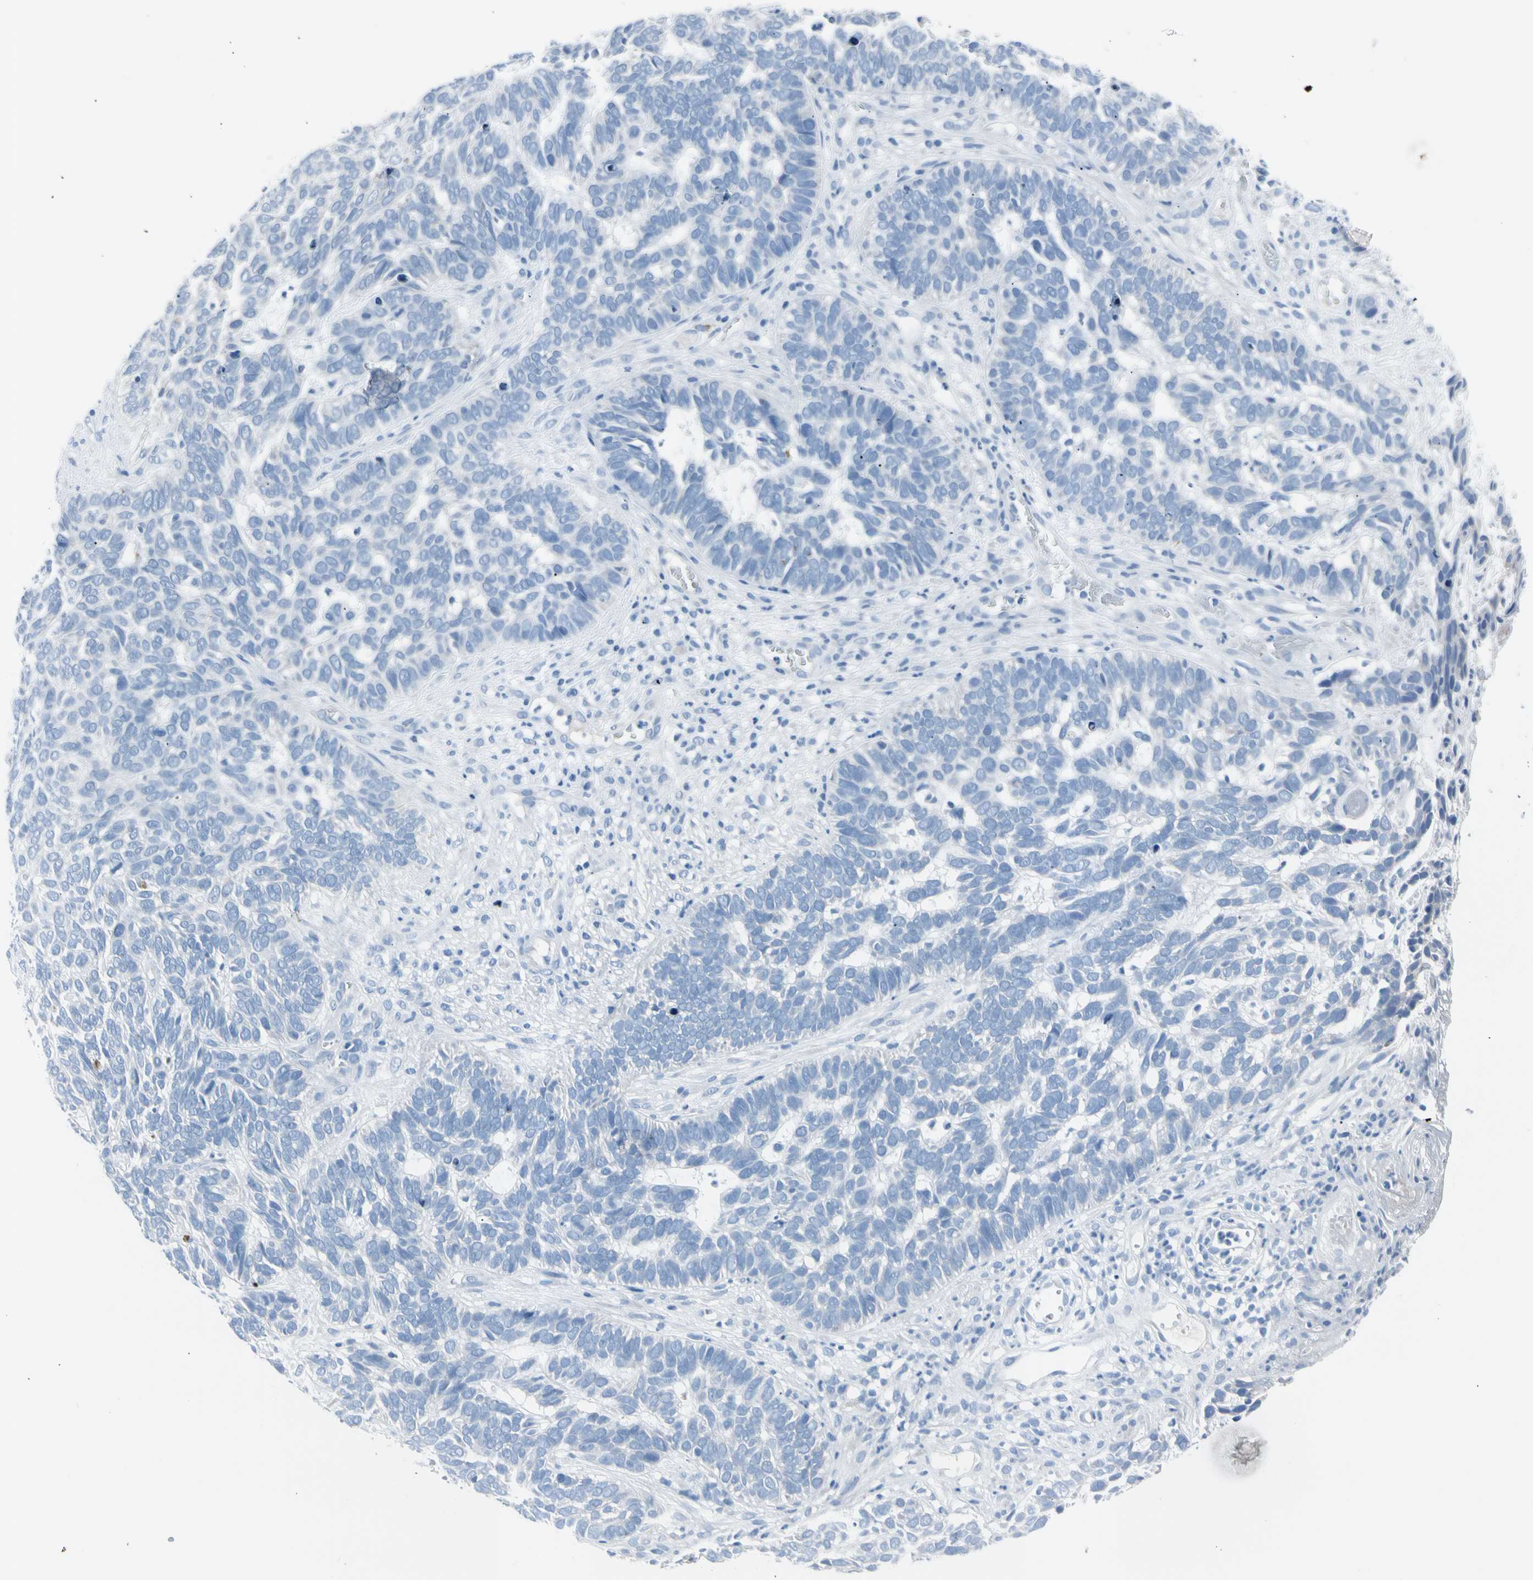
{"staining": {"intensity": "negative", "quantity": "none", "location": "none"}, "tissue": "skin cancer", "cell_type": "Tumor cells", "image_type": "cancer", "snomed": [{"axis": "morphology", "description": "Basal cell carcinoma"}, {"axis": "topography", "description": "Skin"}], "caption": "The histopathology image shows no significant expression in tumor cells of skin cancer.", "gene": "TPO", "patient": {"sex": "male", "age": 87}}